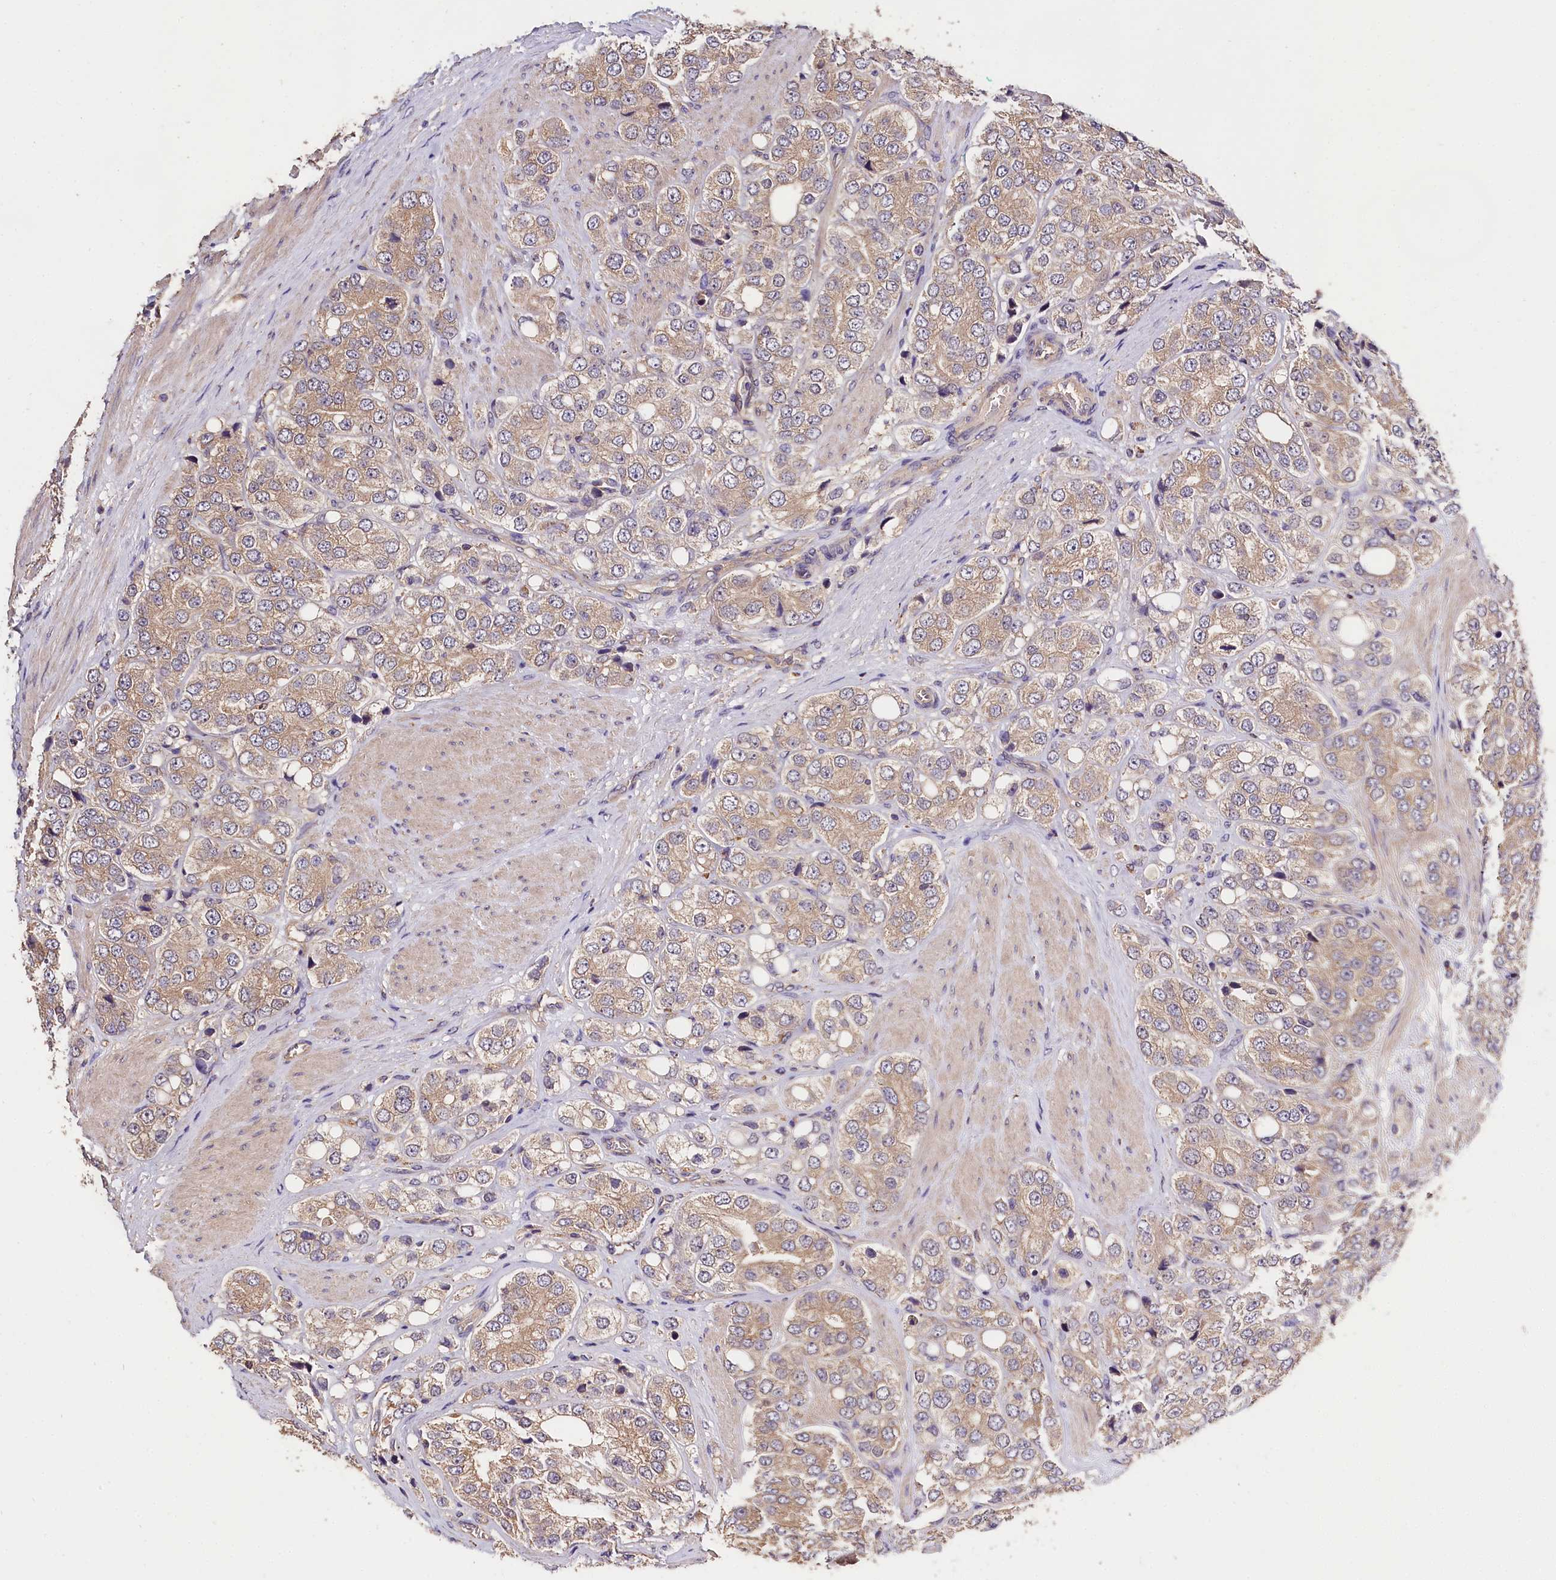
{"staining": {"intensity": "moderate", "quantity": ">75%", "location": "cytoplasmic/membranous"}, "tissue": "prostate cancer", "cell_type": "Tumor cells", "image_type": "cancer", "snomed": [{"axis": "morphology", "description": "Adenocarcinoma, High grade"}, {"axis": "topography", "description": "Prostate"}], "caption": "The photomicrograph shows a brown stain indicating the presence of a protein in the cytoplasmic/membranous of tumor cells in prostate cancer (adenocarcinoma (high-grade)). (DAB IHC with brightfield microscopy, high magnification).", "gene": "OAS3", "patient": {"sex": "male", "age": 50}}